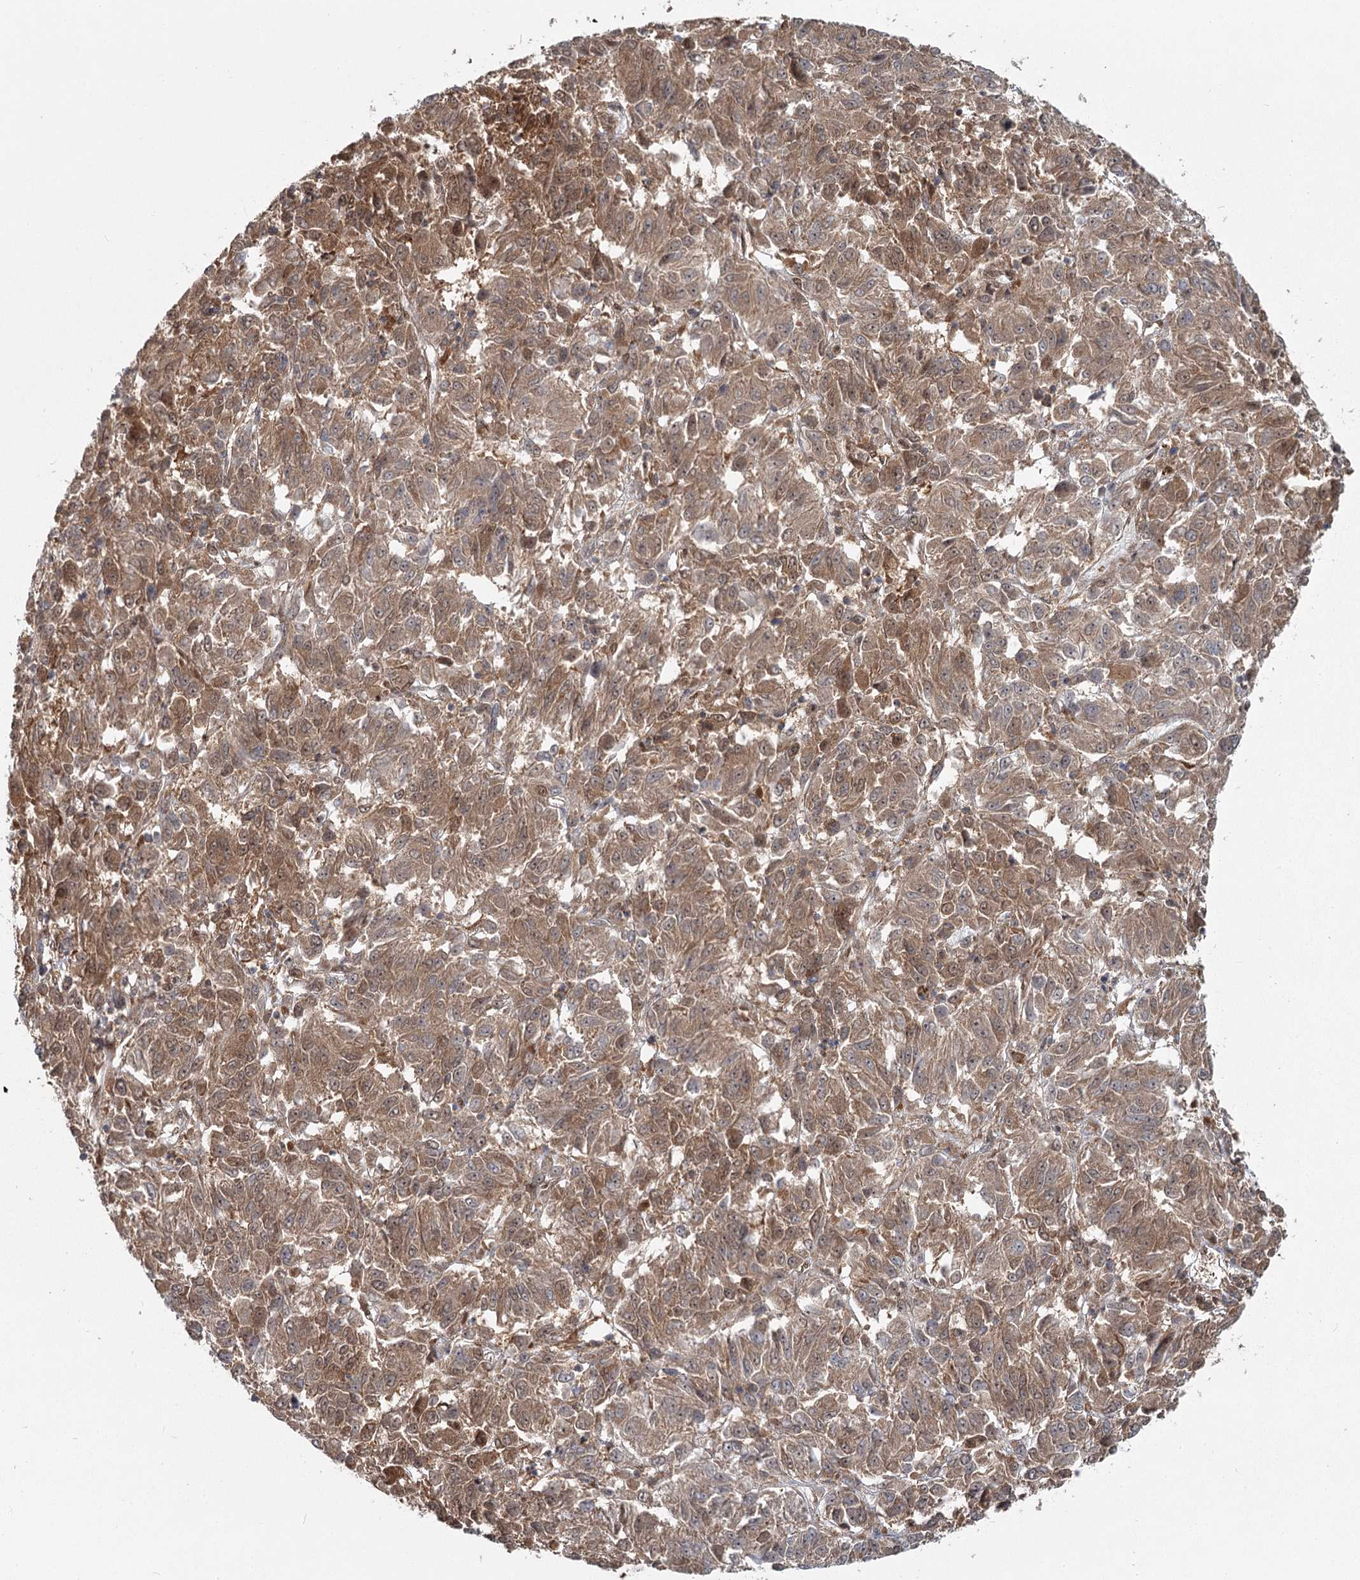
{"staining": {"intensity": "moderate", "quantity": ">75%", "location": "cytoplasmic/membranous"}, "tissue": "melanoma", "cell_type": "Tumor cells", "image_type": "cancer", "snomed": [{"axis": "morphology", "description": "Malignant melanoma, Metastatic site"}, {"axis": "topography", "description": "Lung"}], "caption": "The image displays a brown stain indicating the presence of a protein in the cytoplasmic/membranous of tumor cells in melanoma.", "gene": "THNSL1", "patient": {"sex": "male", "age": 64}}